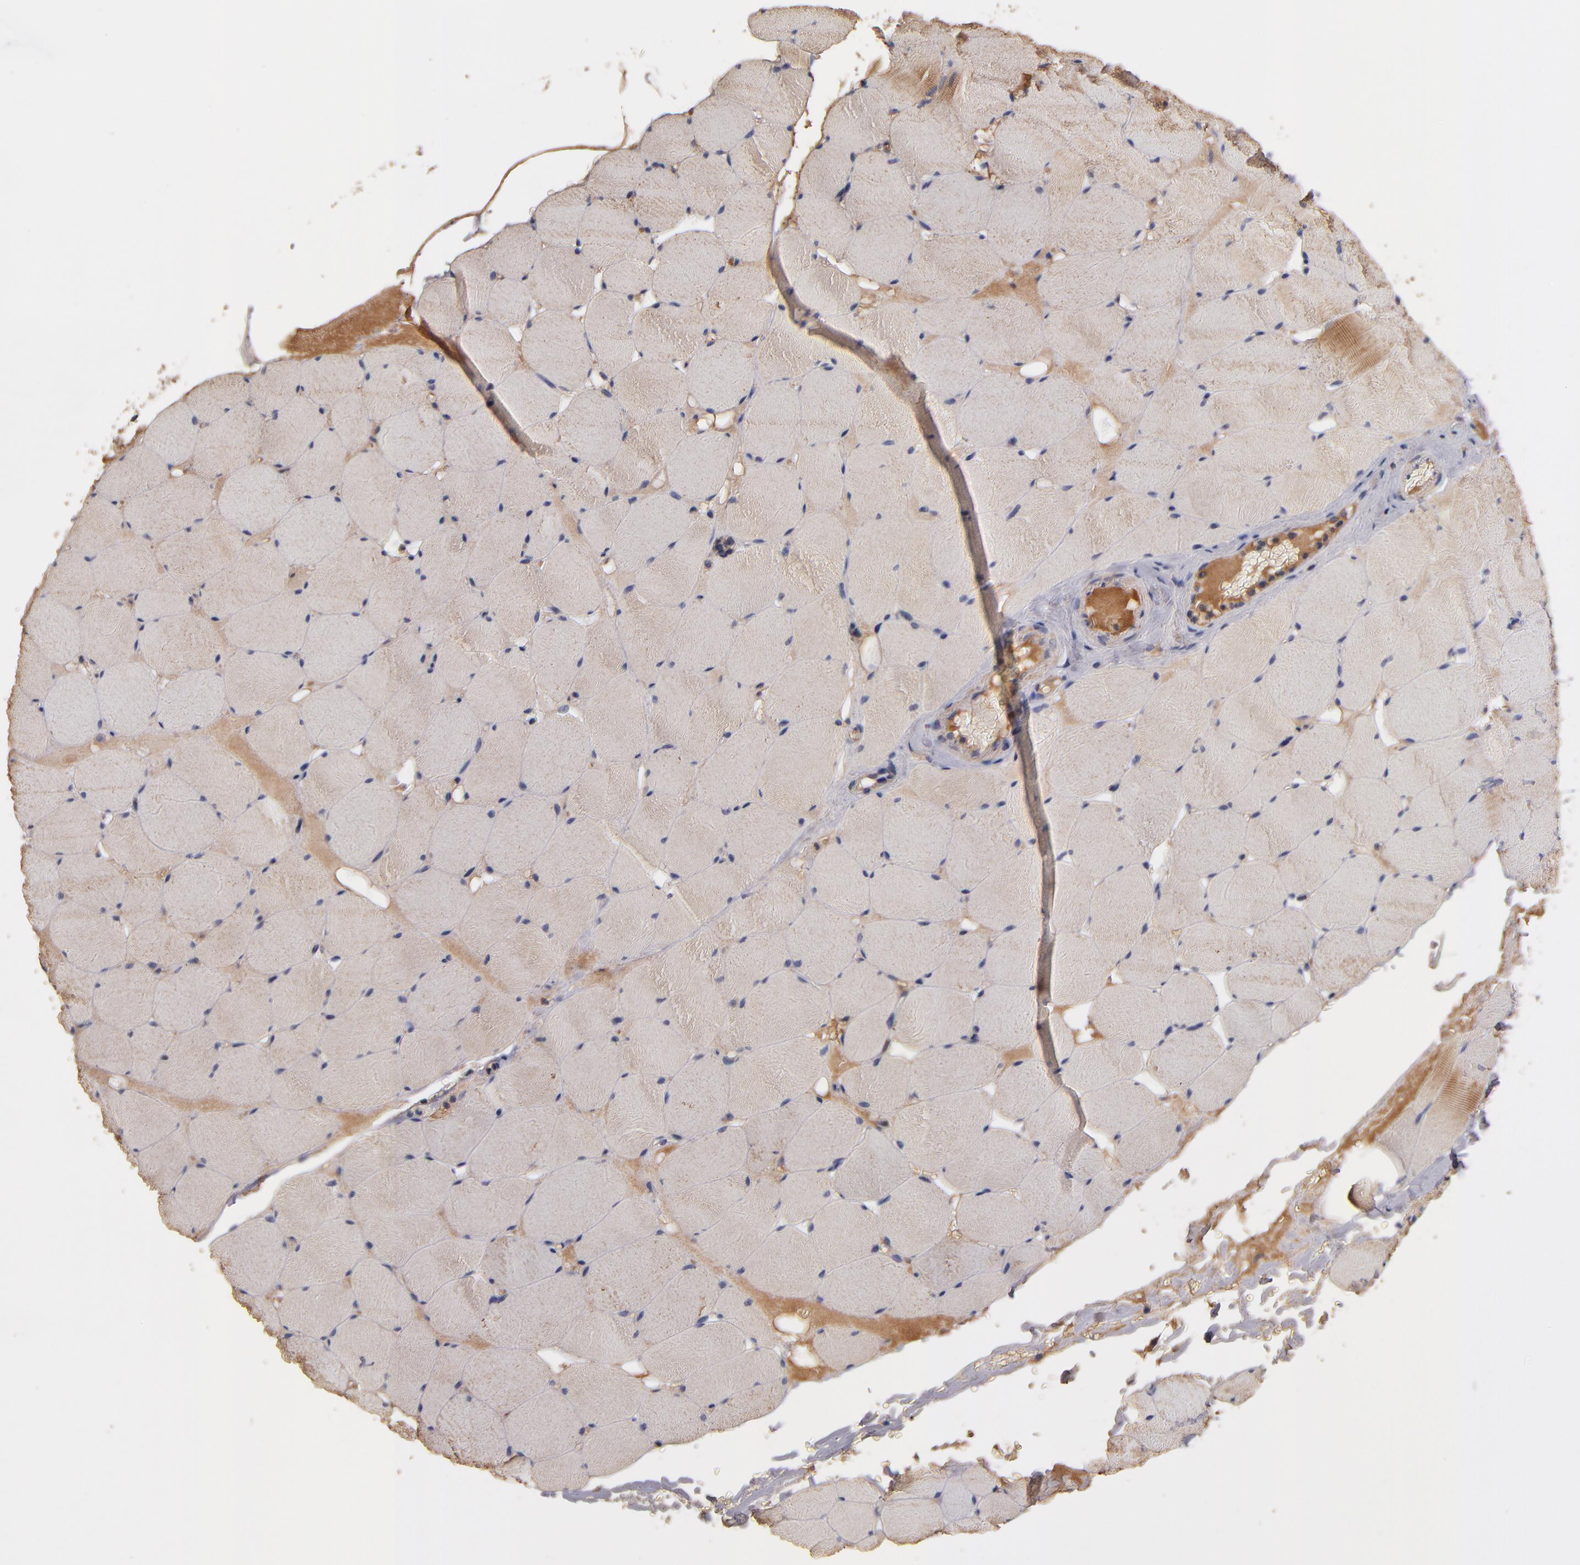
{"staining": {"intensity": "moderate", "quantity": "25%-75%", "location": "cytoplasmic/membranous"}, "tissue": "skeletal muscle", "cell_type": "Myocytes", "image_type": "normal", "snomed": [{"axis": "morphology", "description": "Normal tissue, NOS"}, {"axis": "topography", "description": "Skeletal muscle"}], "caption": "Moderate cytoplasmic/membranous protein positivity is seen in about 25%-75% of myocytes in skeletal muscle. (brown staining indicates protein expression, while blue staining denotes nuclei).", "gene": "DACT1", "patient": {"sex": "male", "age": 62}}